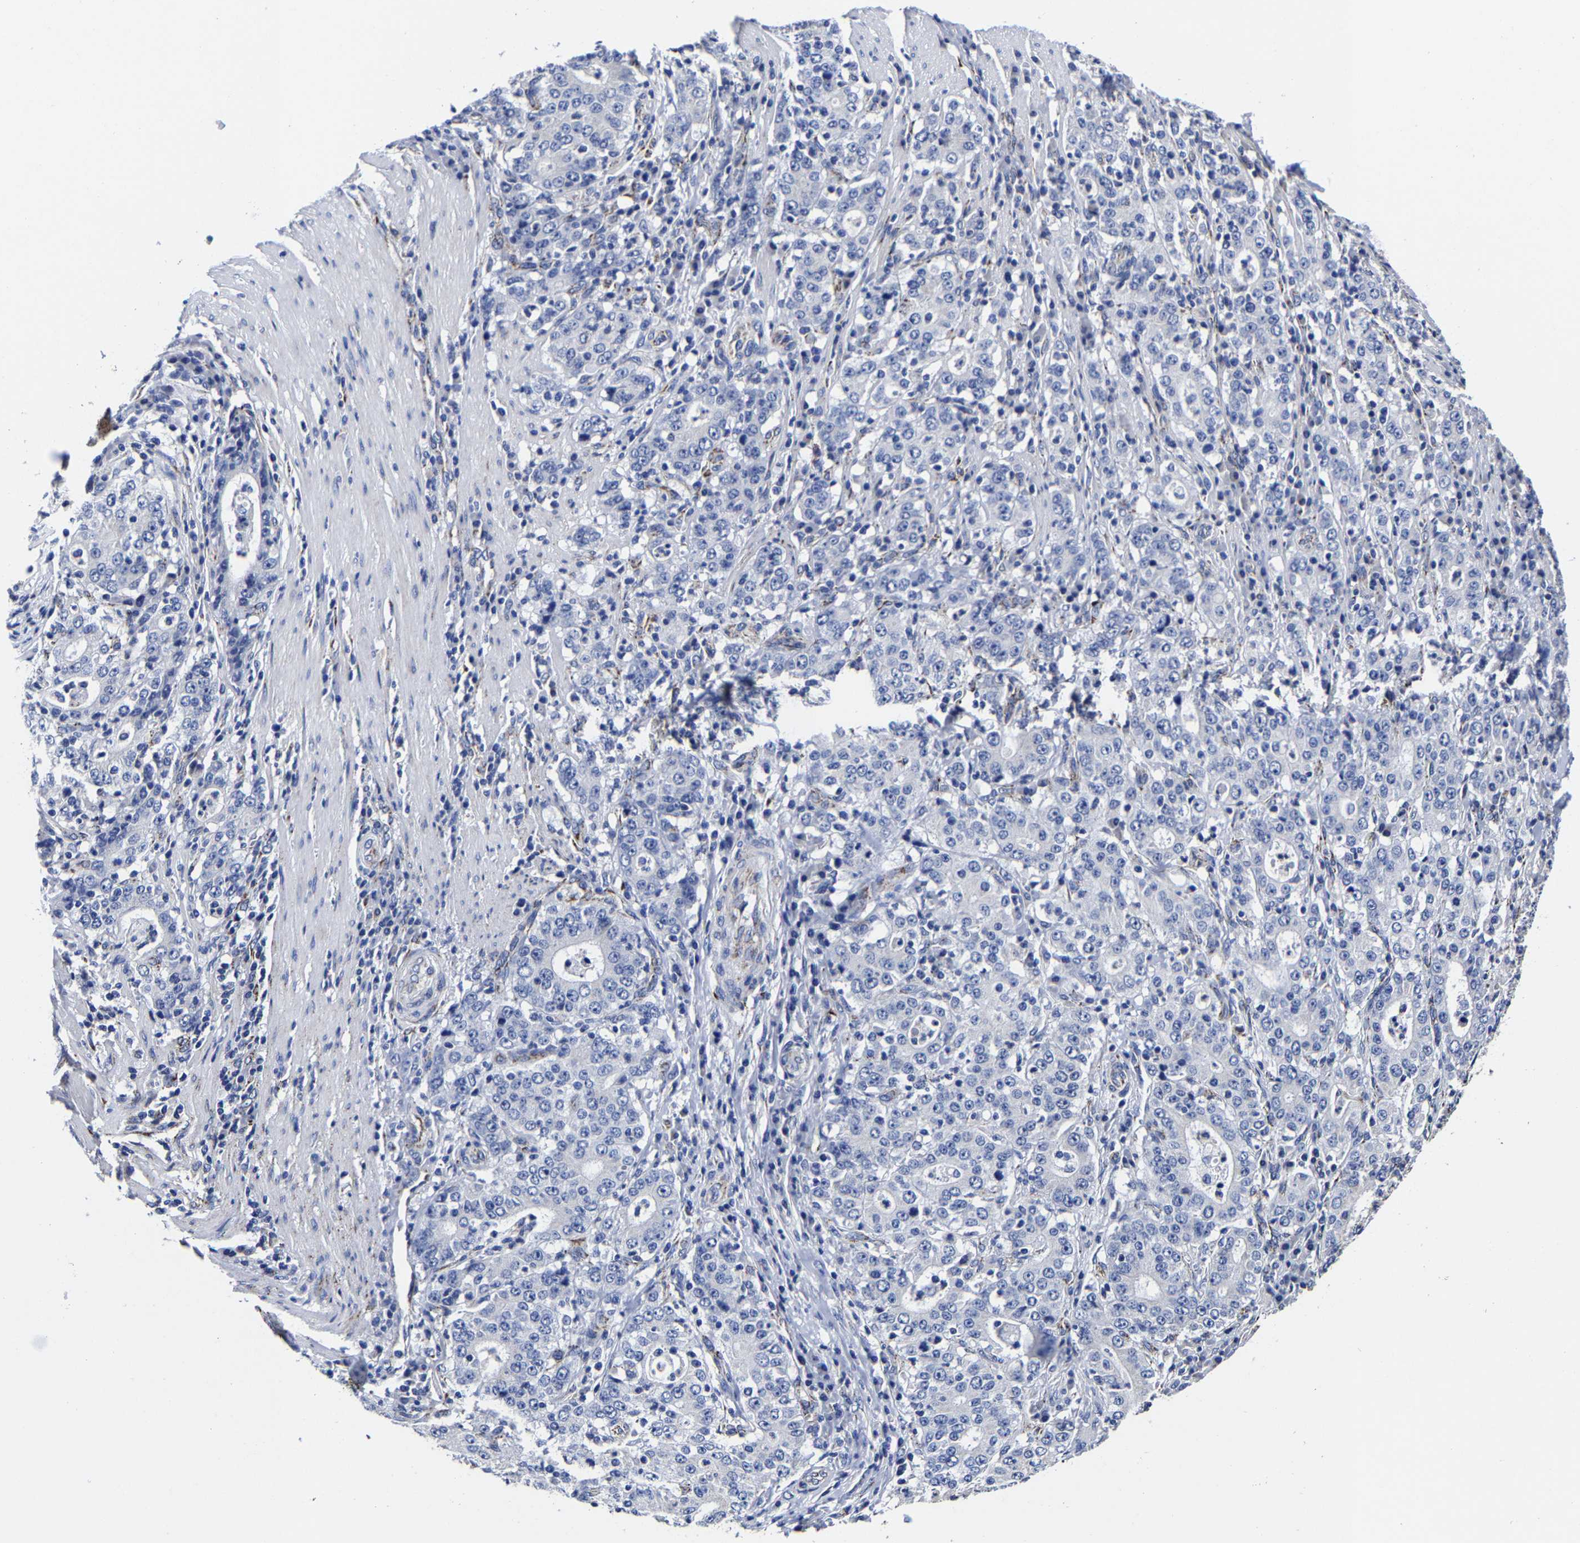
{"staining": {"intensity": "negative", "quantity": "none", "location": "none"}, "tissue": "stomach cancer", "cell_type": "Tumor cells", "image_type": "cancer", "snomed": [{"axis": "morphology", "description": "Normal tissue, NOS"}, {"axis": "morphology", "description": "Adenocarcinoma, NOS"}, {"axis": "topography", "description": "Stomach, upper"}, {"axis": "topography", "description": "Stomach"}], "caption": "Immunohistochemistry (IHC) of stomach cancer shows no positivity in tumor cells. (DAB immunohistochemistry (IHC) with hematoxylin counter stain).", "gene": "AASS", "patient": {"sex": "male", "age": 59}}